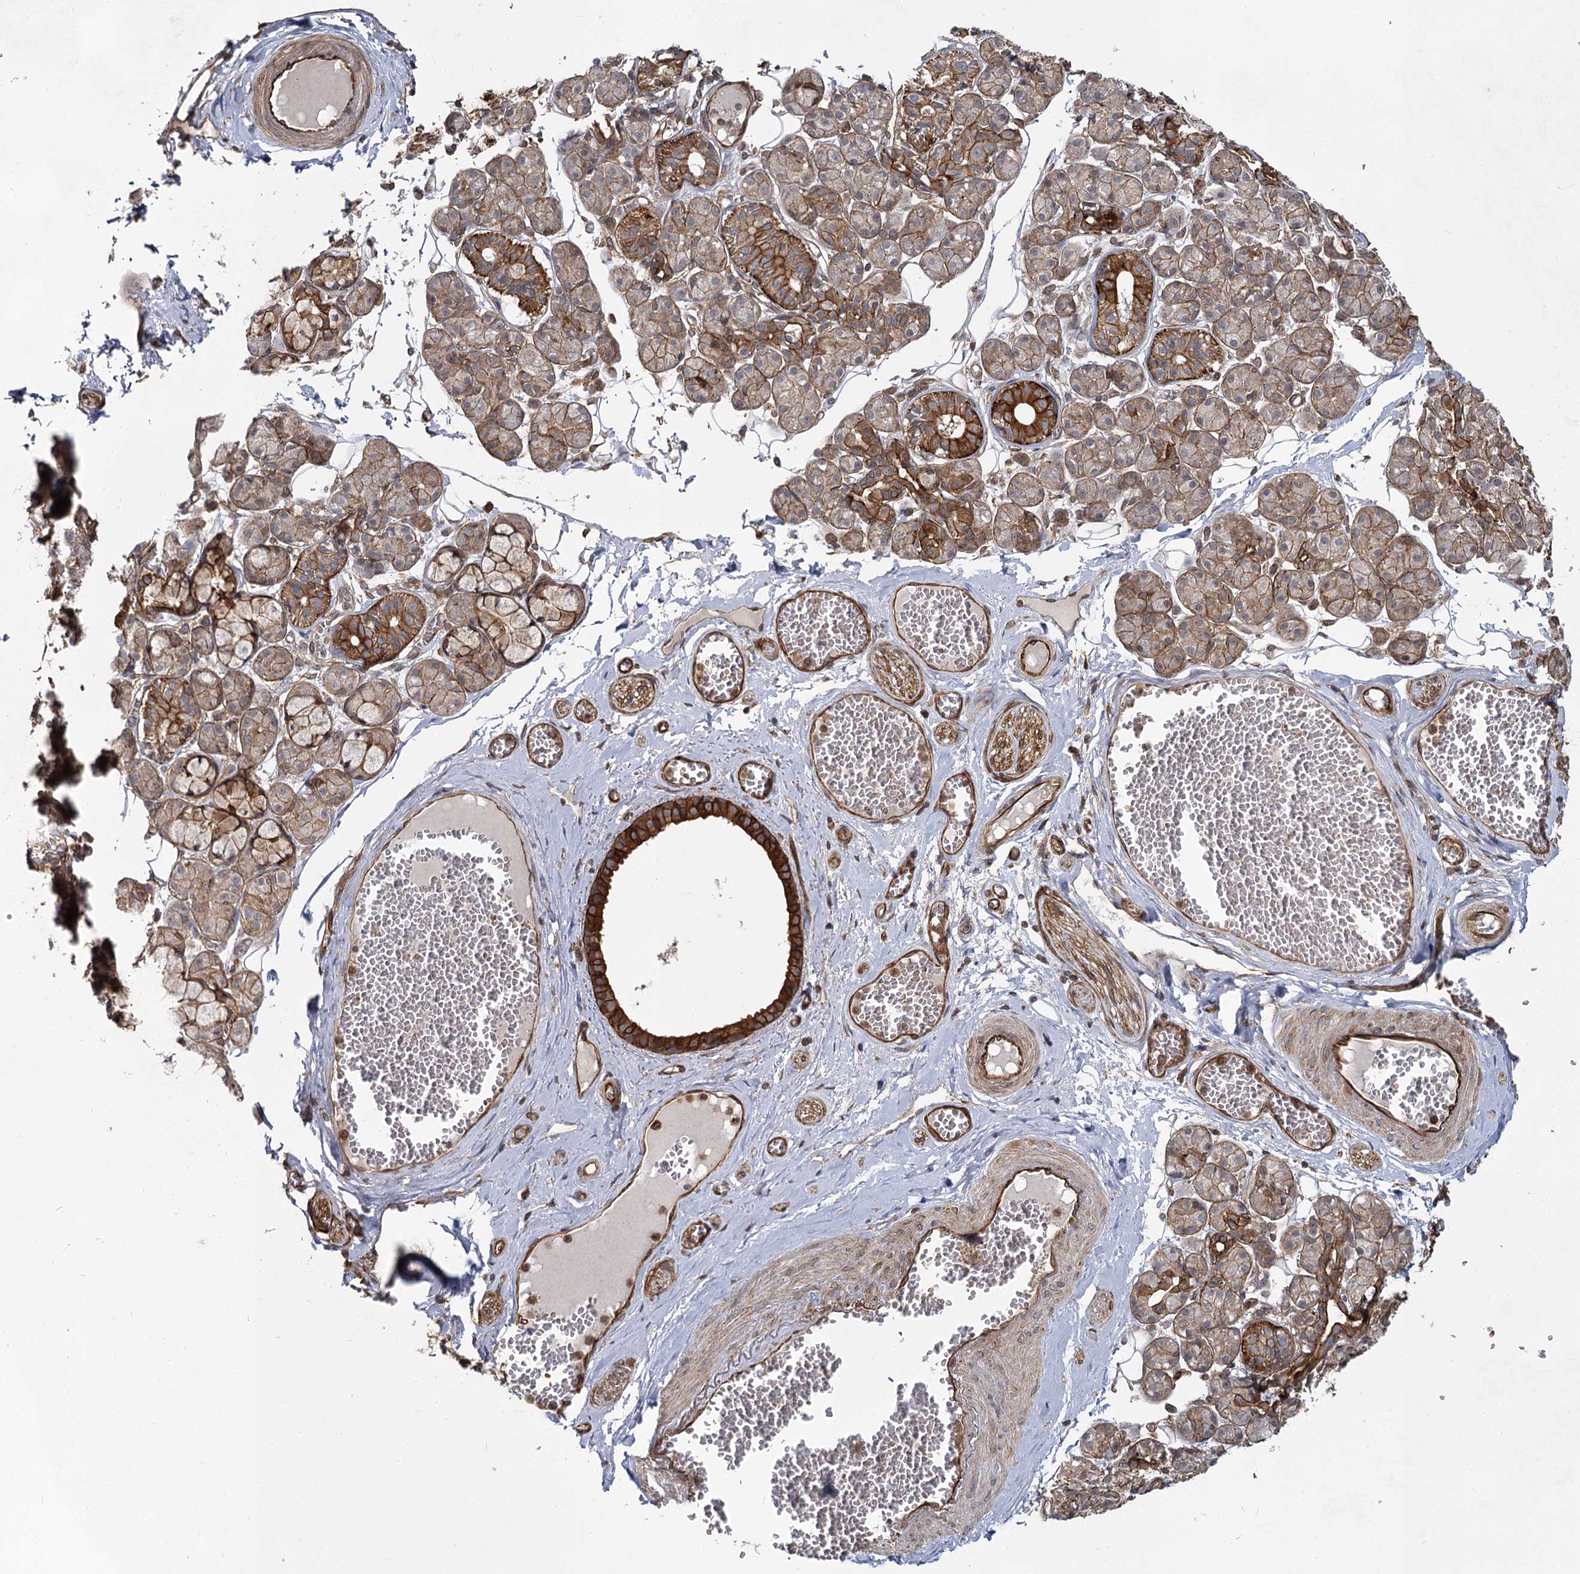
{"staining": {"intensity": "strong", "quantity": "25%-75%", "location": "cytoplasmic/membranous"}, "tissue": "salivary gland", "cell_type": "Glandular cells", "image_type": "normal", "snomed": [{"axis": "morphology", "description": "Normal tissue, NOS"}, {"axis": "topography", "description": "Salivary gland"}], "caption": "Salivary gland stained with DAB IHC shows high levels of strong cytoplasmic/membranous staining in about 25%-75% of glandular cells.", "gene": "IQSEC1", "patient": {"sex": "male", "age": 63}}